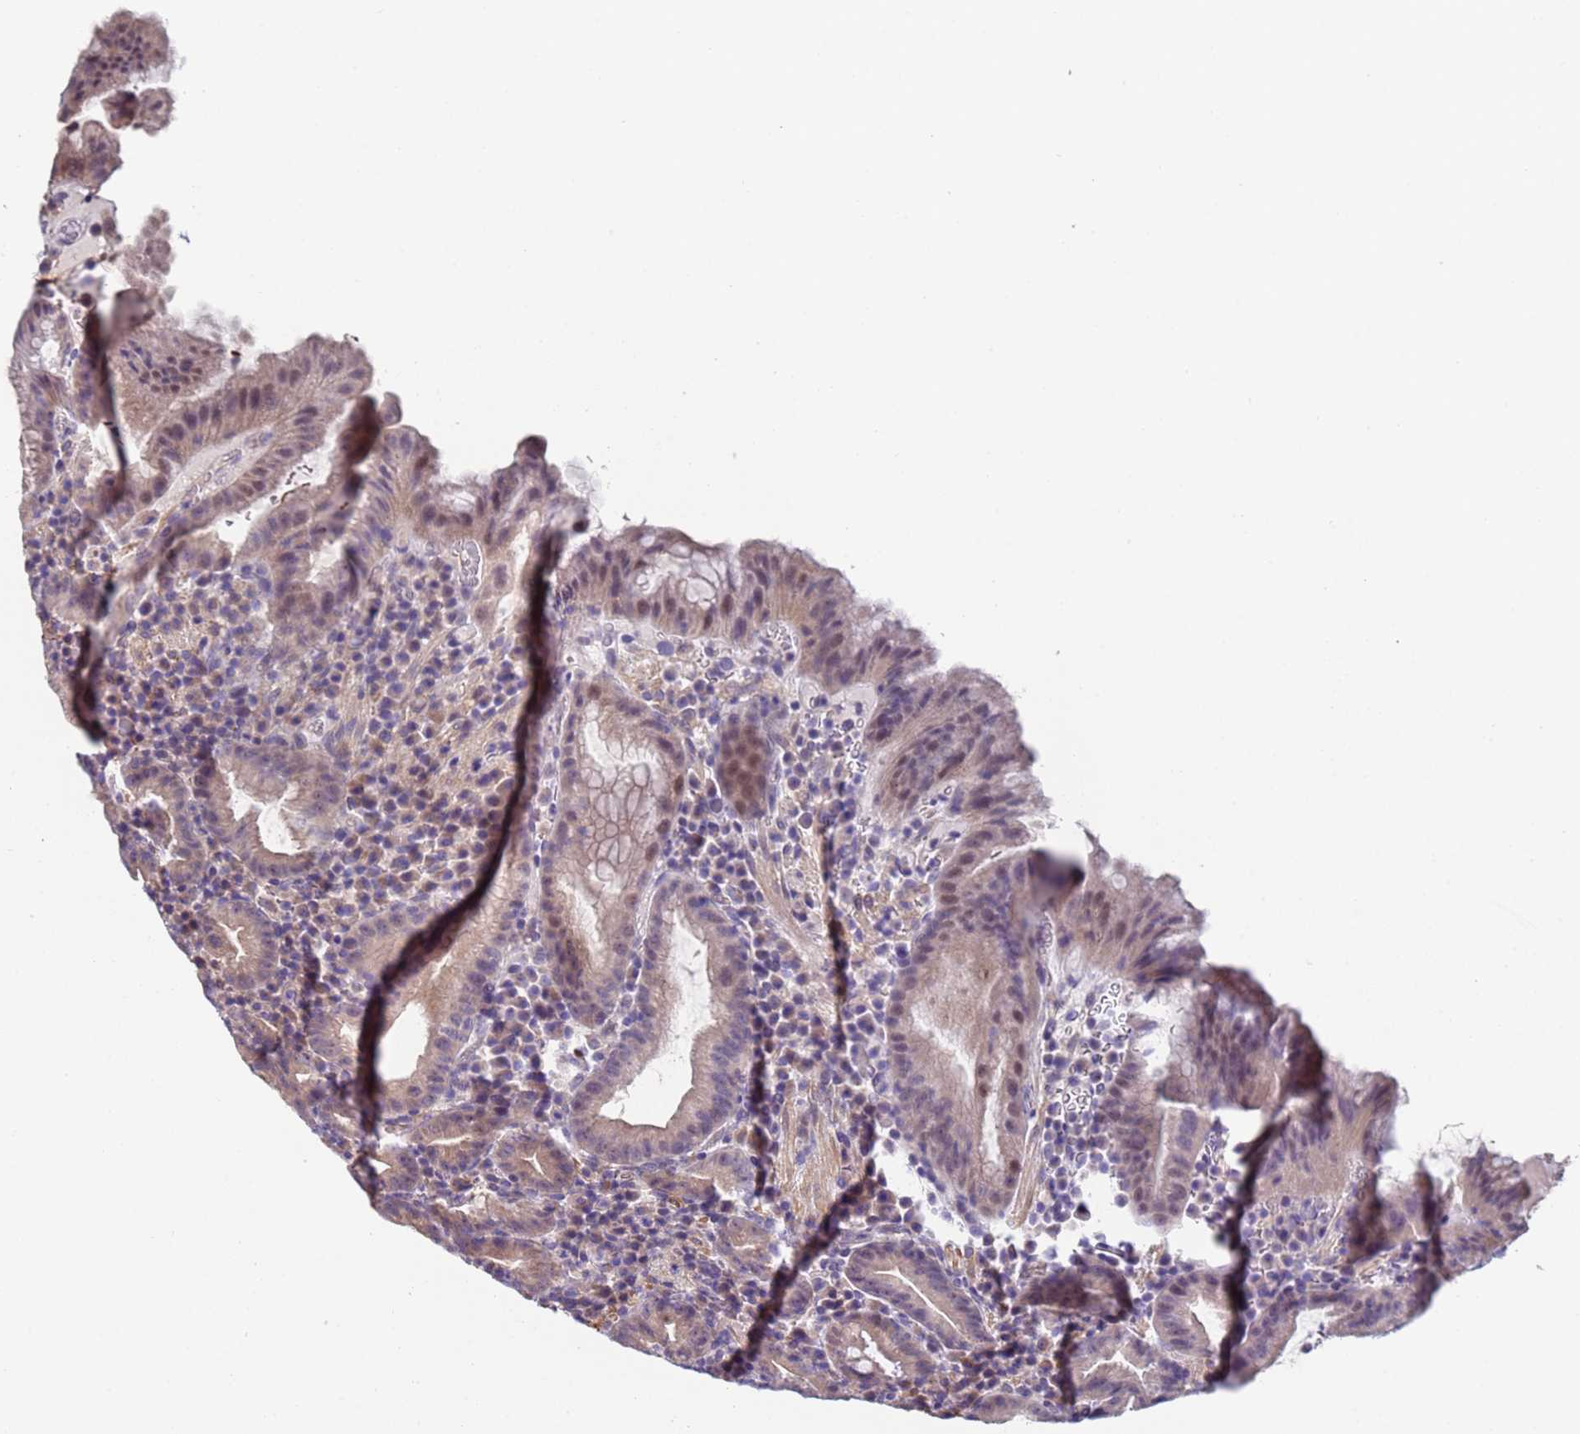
{"staining": {"intensity": "weak", "quantity": "25%-75%", "location": "cytoplasmic/membranous,nuclear"}, "tissue": "stomach", "cell_type": "Glandular cells", "image_type": "normal", "snomed": [{"axis": "morphology", "description": "Normal tissue, NOS"}, {"axis": "morphology", "description": "Inflammation, NOS"}, {"axis": "topography", "description": "Stomach"}], "caption": "DAB immunohistochemical staining of unremarkable stomach reveals weak cytoplasmic/membranous,nuclear protein staining in approximately 25%-75% of glandular cells.", "gene": "CLHC1", "patient": {"sex": "male", "age": 79}}